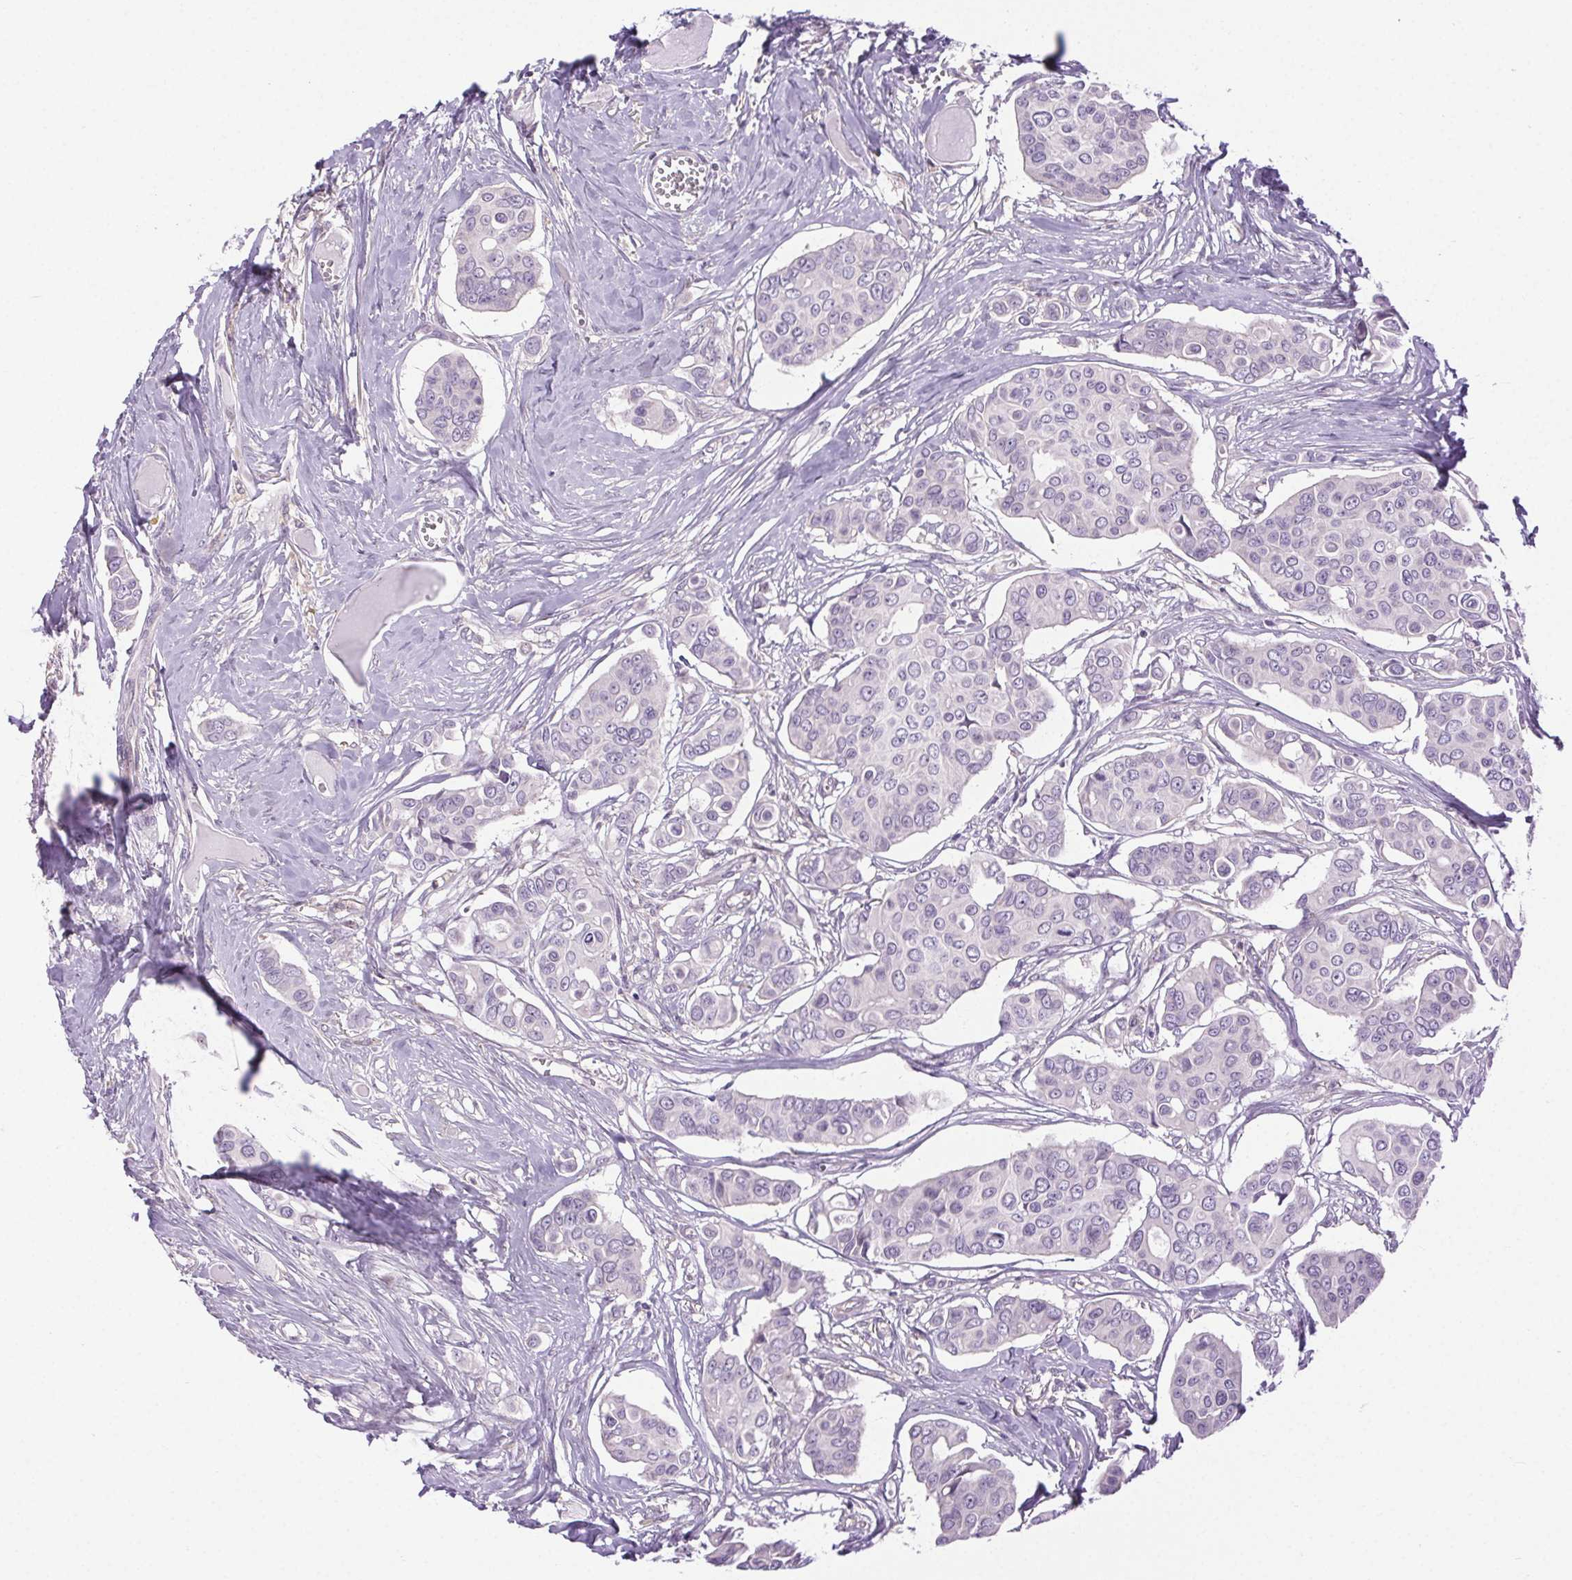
{"staining": {"intensity": "negative", "quantity": "none", "location": "none"}, "tissue": "breast cancer", "cell_type": "Tumor cells", "image_type": "cancer", "snomed": [{"axis": "morphology", "description": "Duct carcinoma"}, {"axis": "topography", "description": "Breast"}], "caption": "An immunohistochemistry image of breast cancer (intraductal carcinoma) is shown. There is no staining in tumor cells of breast cancer (intraductal carcinoma). Brightfield microscopy of IHC stained with DAB (brown) and hematoxylin (blue), captured at high magnification.", "gene": "SYT11", "patient": {"sex": "female", "age": 54}}